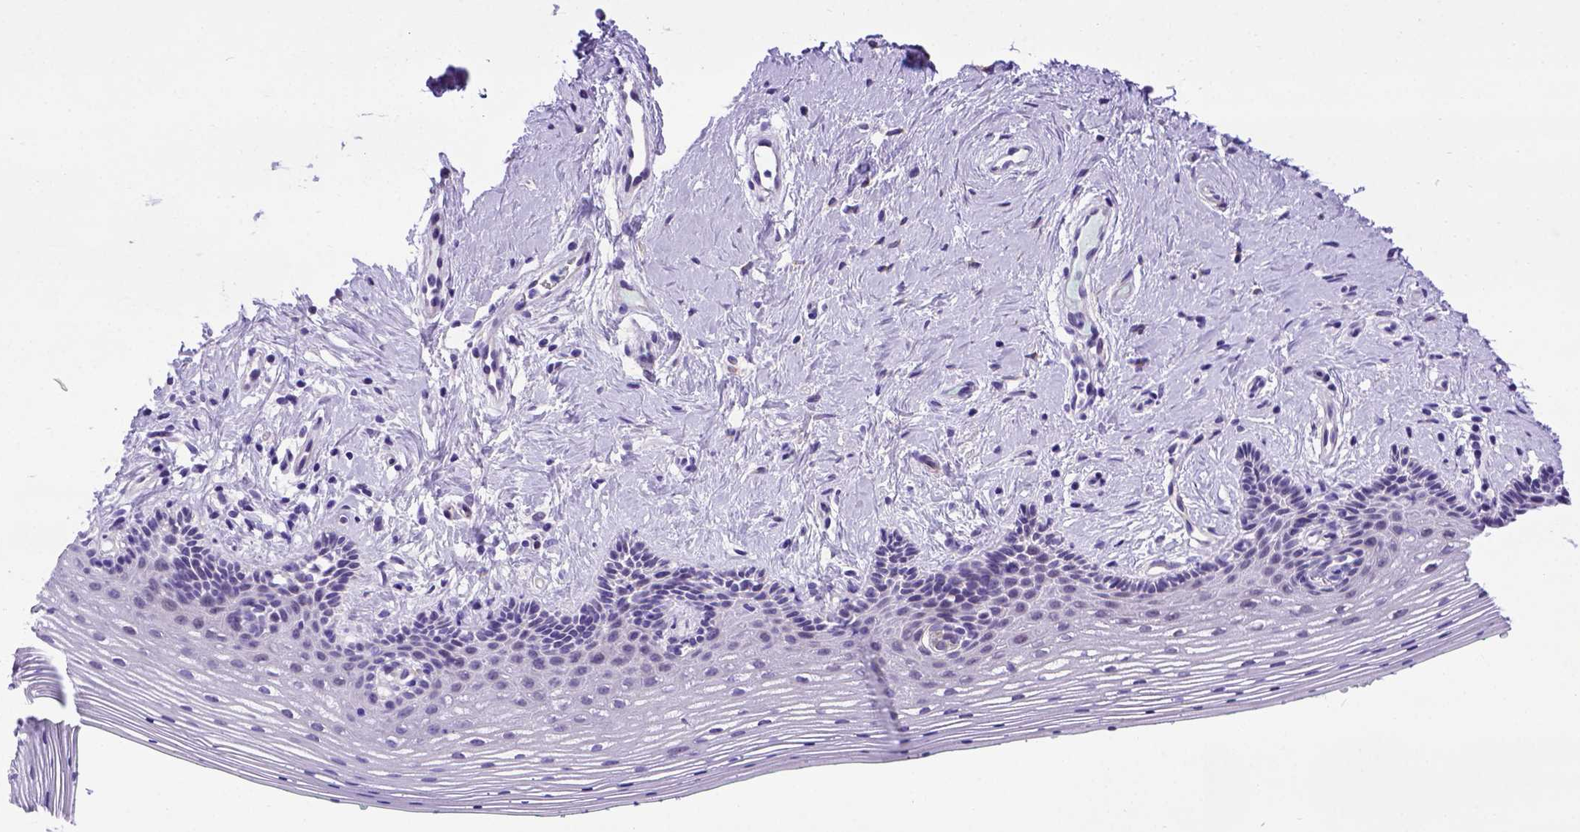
{"staining": {"intensity": "negative", "quantity": "none", "location": "none"}, "tissue": "vagina", "cell_type": "Squamous epithelial cells", "image_type": "normal", "snomed": [{"axis": "morphology", "description": "Normal tissue, NOS"}, {"axis": "topography", "description": "Vagina"}], "caption": "This is a micrograph of IHC staining of unremarkable vagina, which shows no staining in squamous epithelial cells. (DAB (3,3'-diaminobenzidine) immunohistochemistry, high magnification).", "gene": "ADAM12", "patient": {"sex": "female", "age": 42}}